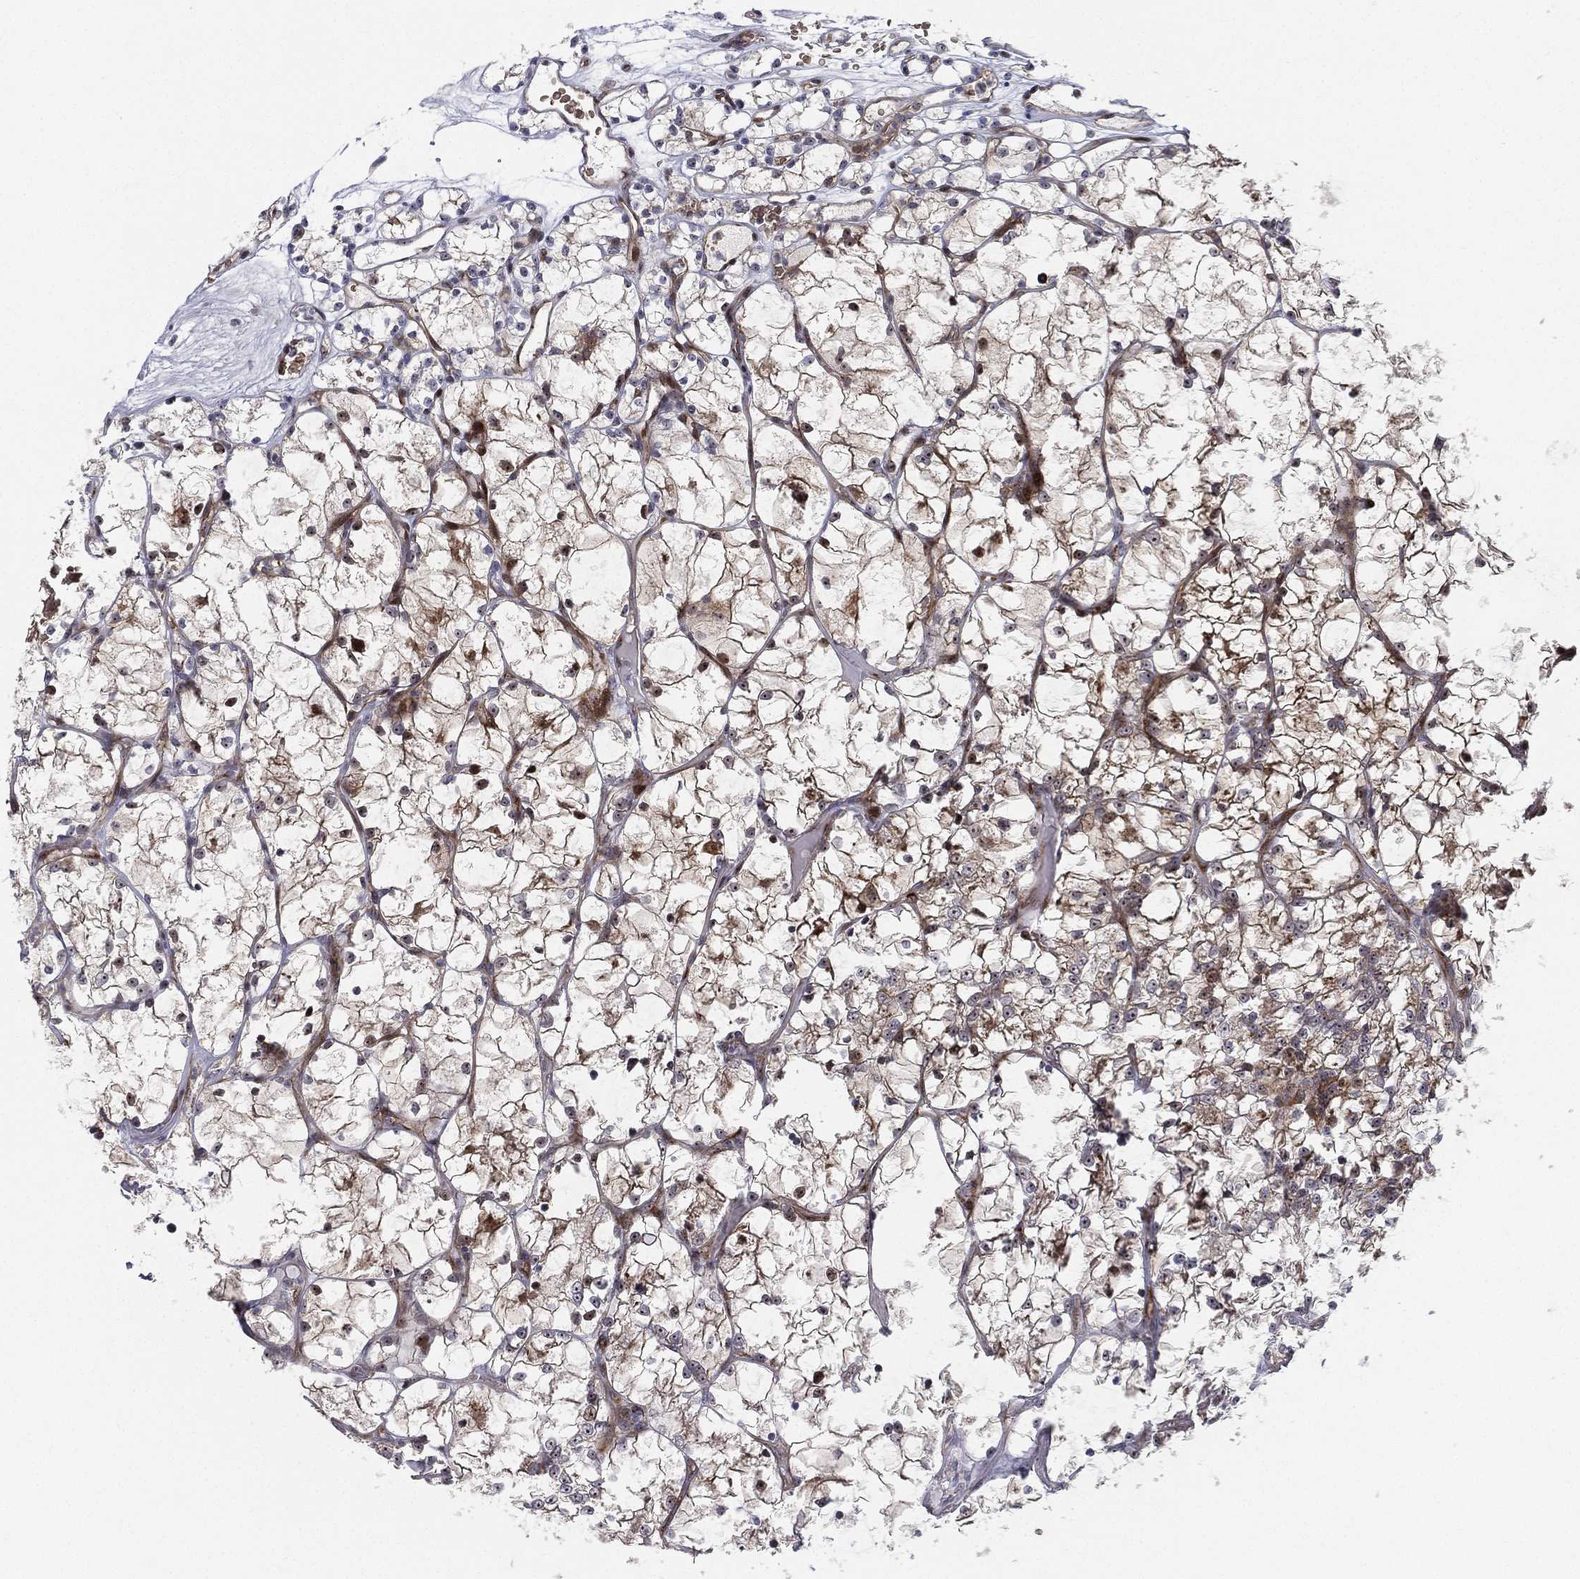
{"staining": {"intensity": "moderate", "quantity": "25%-75%", "location": "cytoplasmic/membranous,nuclear"}, "tissue": "renal cancer", "cell_type": "Tumor cells", "image_type": "cancer", "snomed": [{"axis": "morphology", "description": "Adenocarcinoma, NOS"}, {"axis": "topography", "description": "Kidney"}], "caption": "Immunohistochemistry histopathology image of human renal cancer stained for a protein (brown), which displays medium levels of moderate cytoplasmic/membranous and nuclear positivity in about 25%-75% of tumor cells.", "gene": "VHL", "patient": {"sex": "female", "age": 69}}